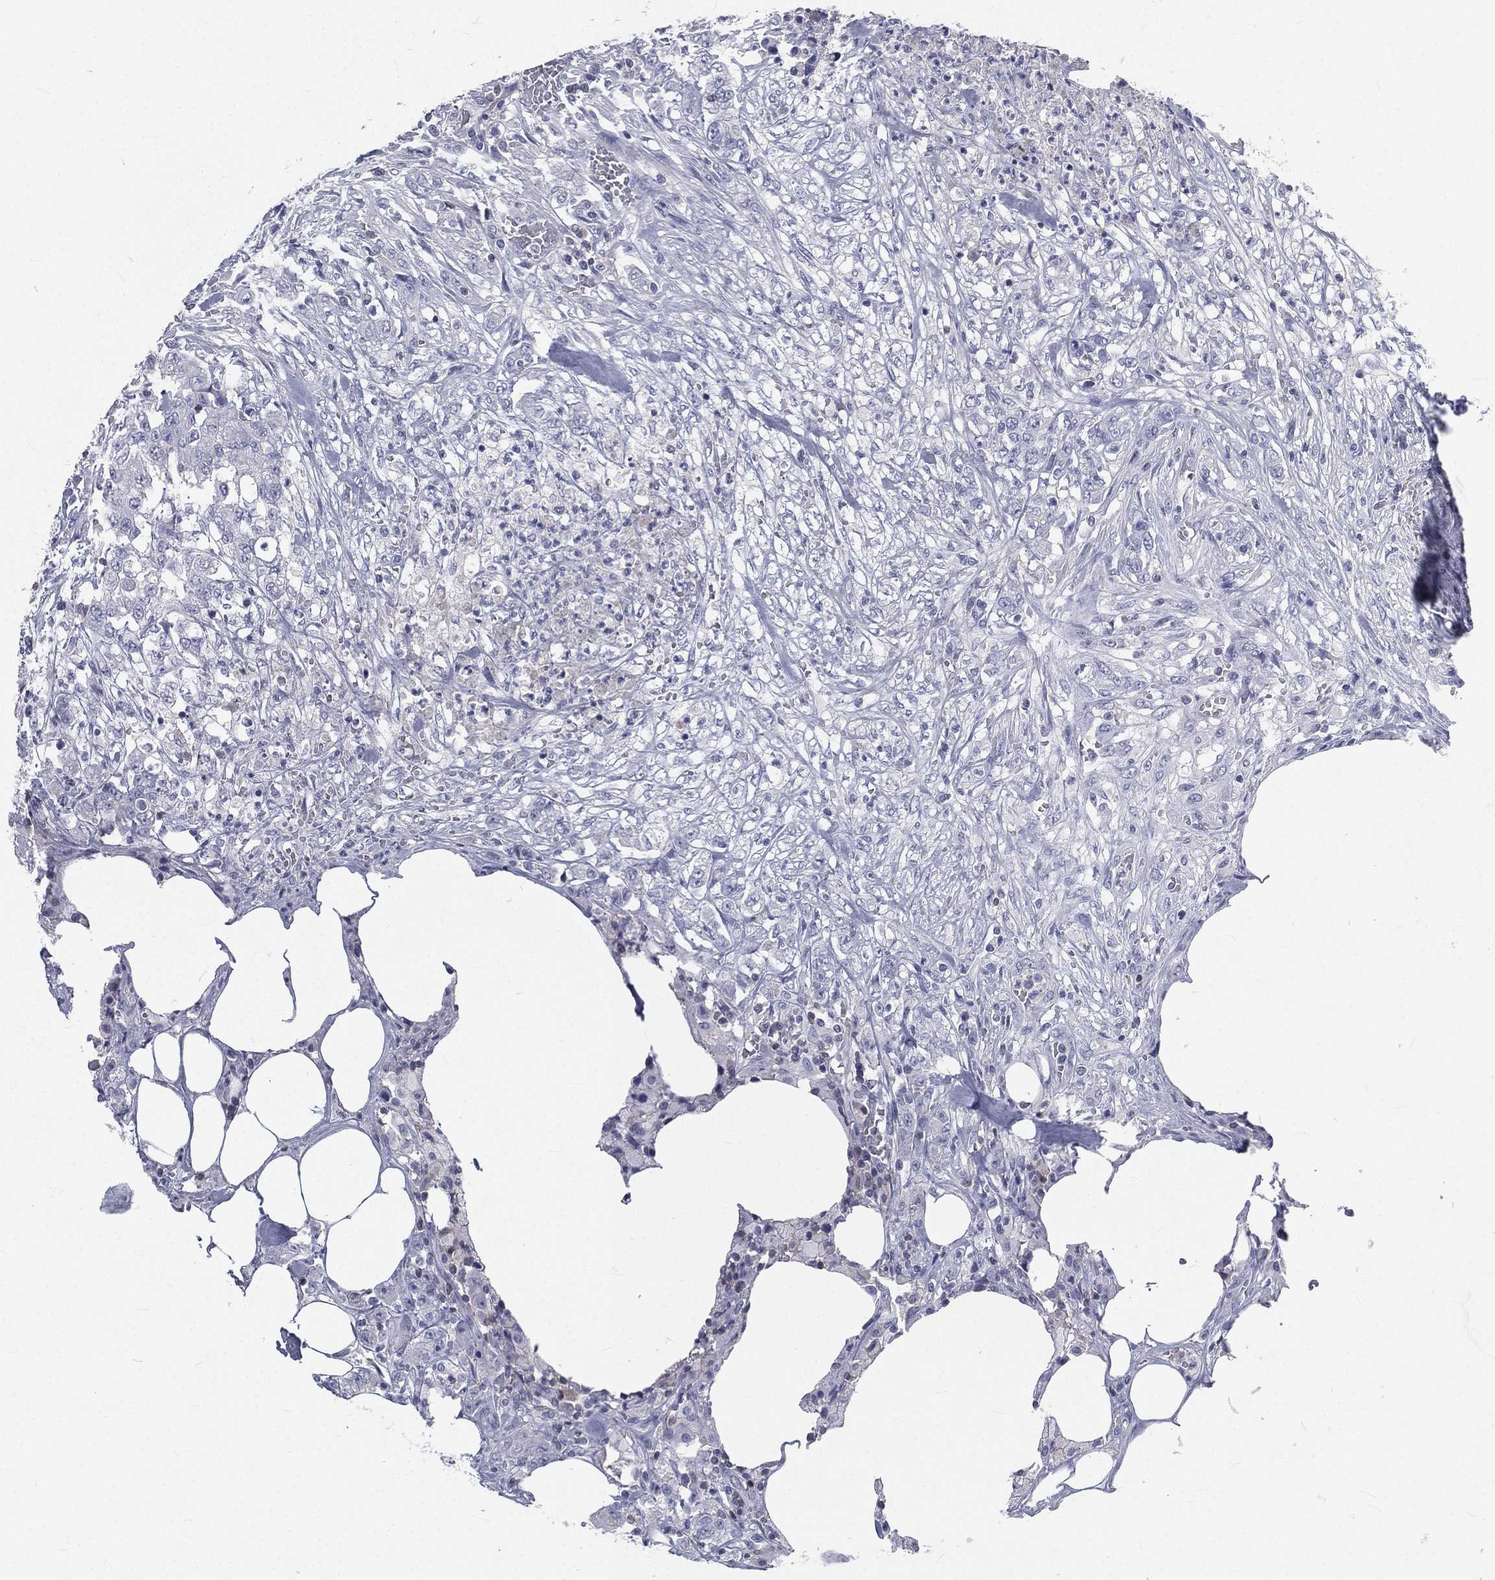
{"staining": {"intensity": "negative", "quantity": "none", "location": "none"}, "tissue": "colorectal cancer", "cell_type": "Tumor cells", "image_type": "cancer", "snomed": [{"axis": "morphology", "description": "Adenocarcinoma, NOS"}, {"axis": "topography", "description": "Colon"}], "caption": "High power microscopy micrograph of an immunohistochemistry histopathology image of adenocarcinoma (colorectal), revealing no significant positivity in tumor cells. The staining is performed using DAB (3,3'-diaminobenzidine) brown chromogen with nuclei counter-stained in using hematoxylin.", "gene": "CD3D", "patient": {"sex": "female", "age": 48}}